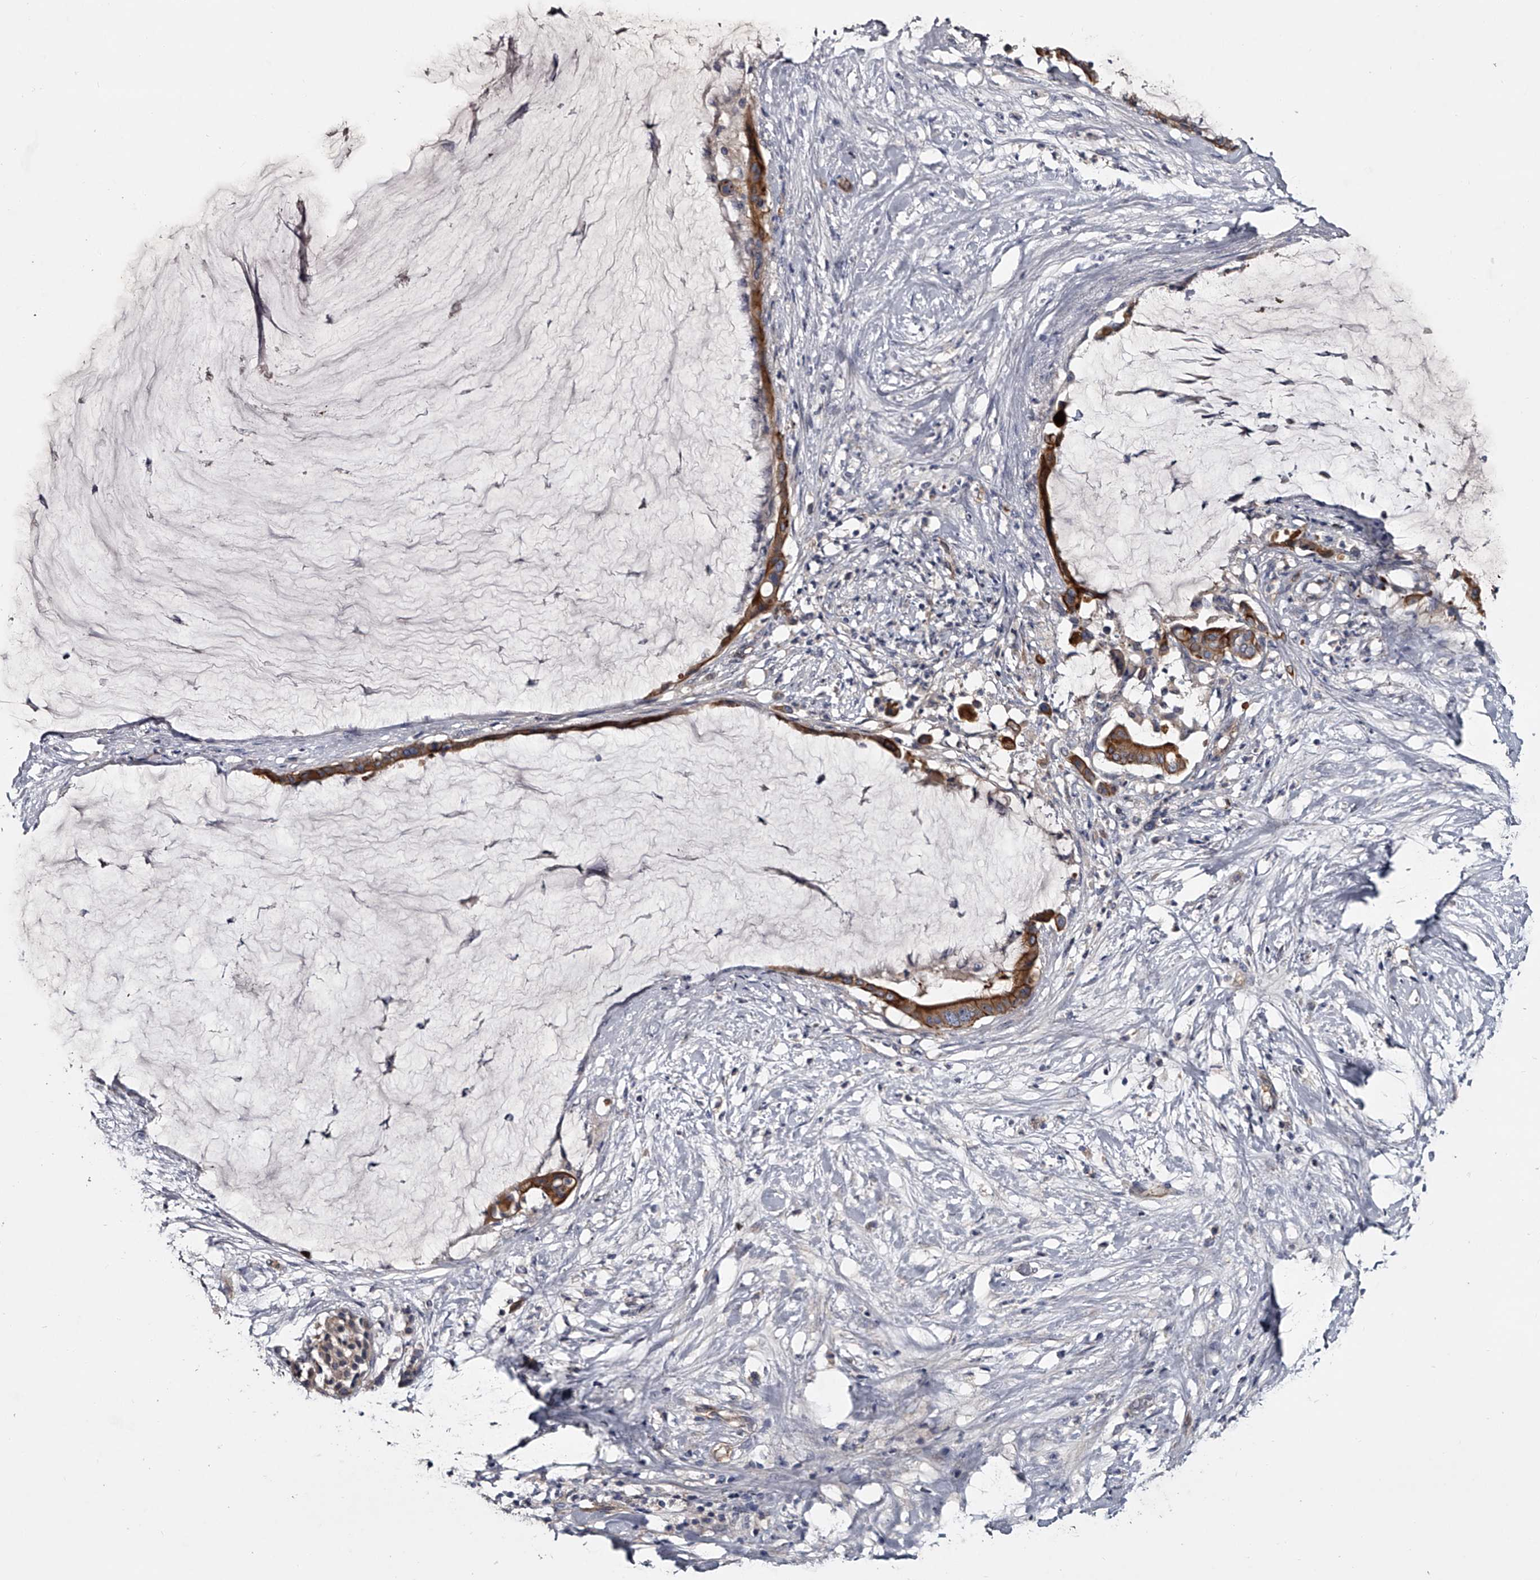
{"staining": {"intensity": "strong", "quantity": ">75%", "location": "cytoplasmic/membranous"}, "tissue": "pancreatic cancer", "cell_type": "Tumor cells", "image_type": "cancer", "snomed": [{"axis": "morphology", "description": "Adenocarcinoma, NOS"}, {"axis": "topography", "description": "Pancreas"}], "caption": "The image demonstrates staining of pancreatic cancer, revealing strong cytoplasmic/membranous protein staining (brown color) within tumor cells.", "gene": "MDN1", "patient": {"sex": "male", "age": 41}}